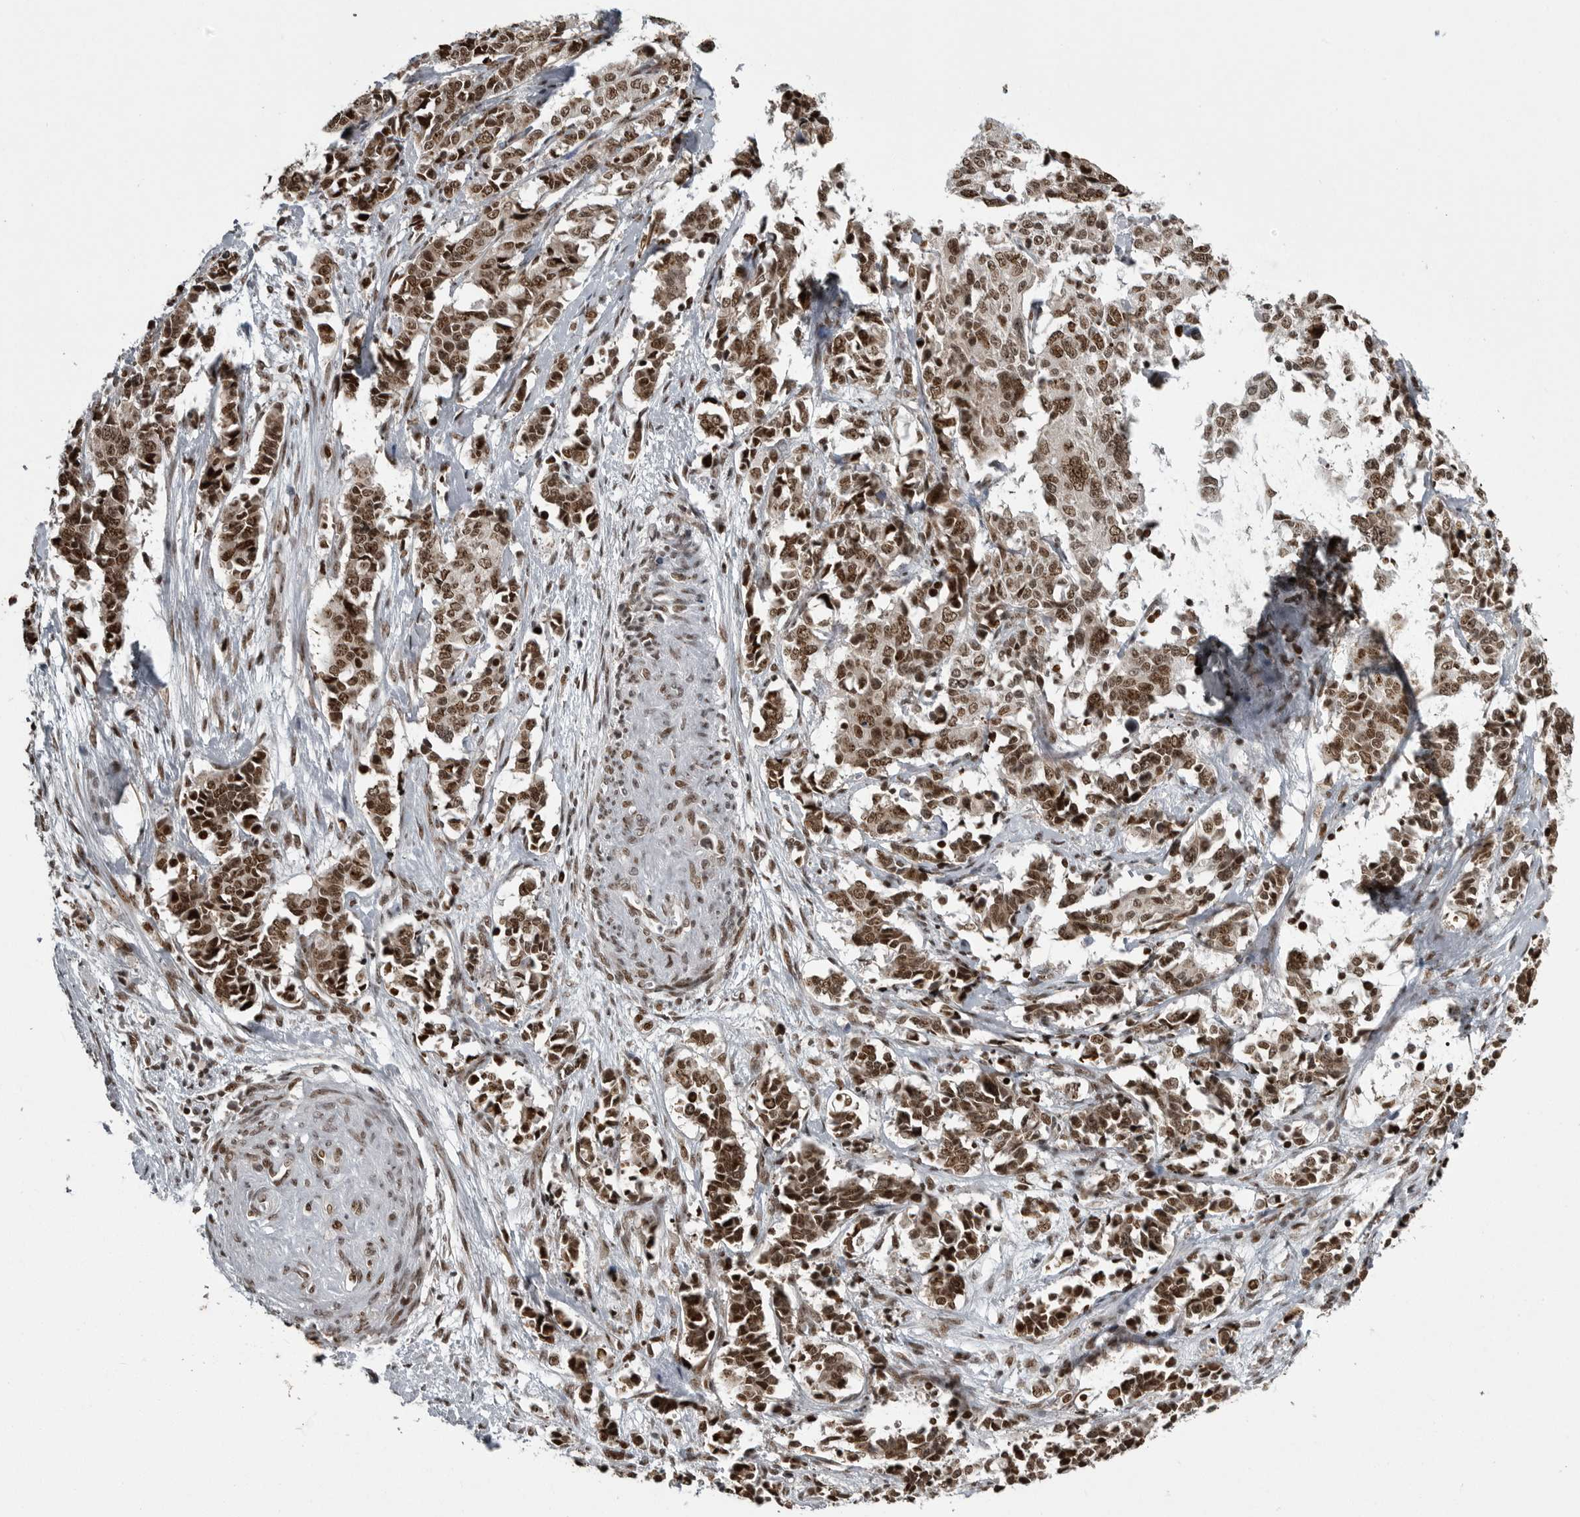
{"staining": {"intensity": "strong", "quantity": ">75%", "location": "nuclear"}, "tissue": "cervical cancer", "cell_type": "Tumor cells", "image_type": "cancer", "snomed": [{"axis": "morphology", "description": "Normal tissue, NOS"}, {"axis": "morphology", "description": "Squamous cell carcinoma, NOS"}, {"axis": "topography", "description": "Cervix"}], "caption": "Brown immunohistochemical staining in cervical squamous cell carcinoma exhibits strong nuclear staining in about >75% of tumor cells.", "gene": "YAF2", "patient": {"sex": "female", "age": 35}}